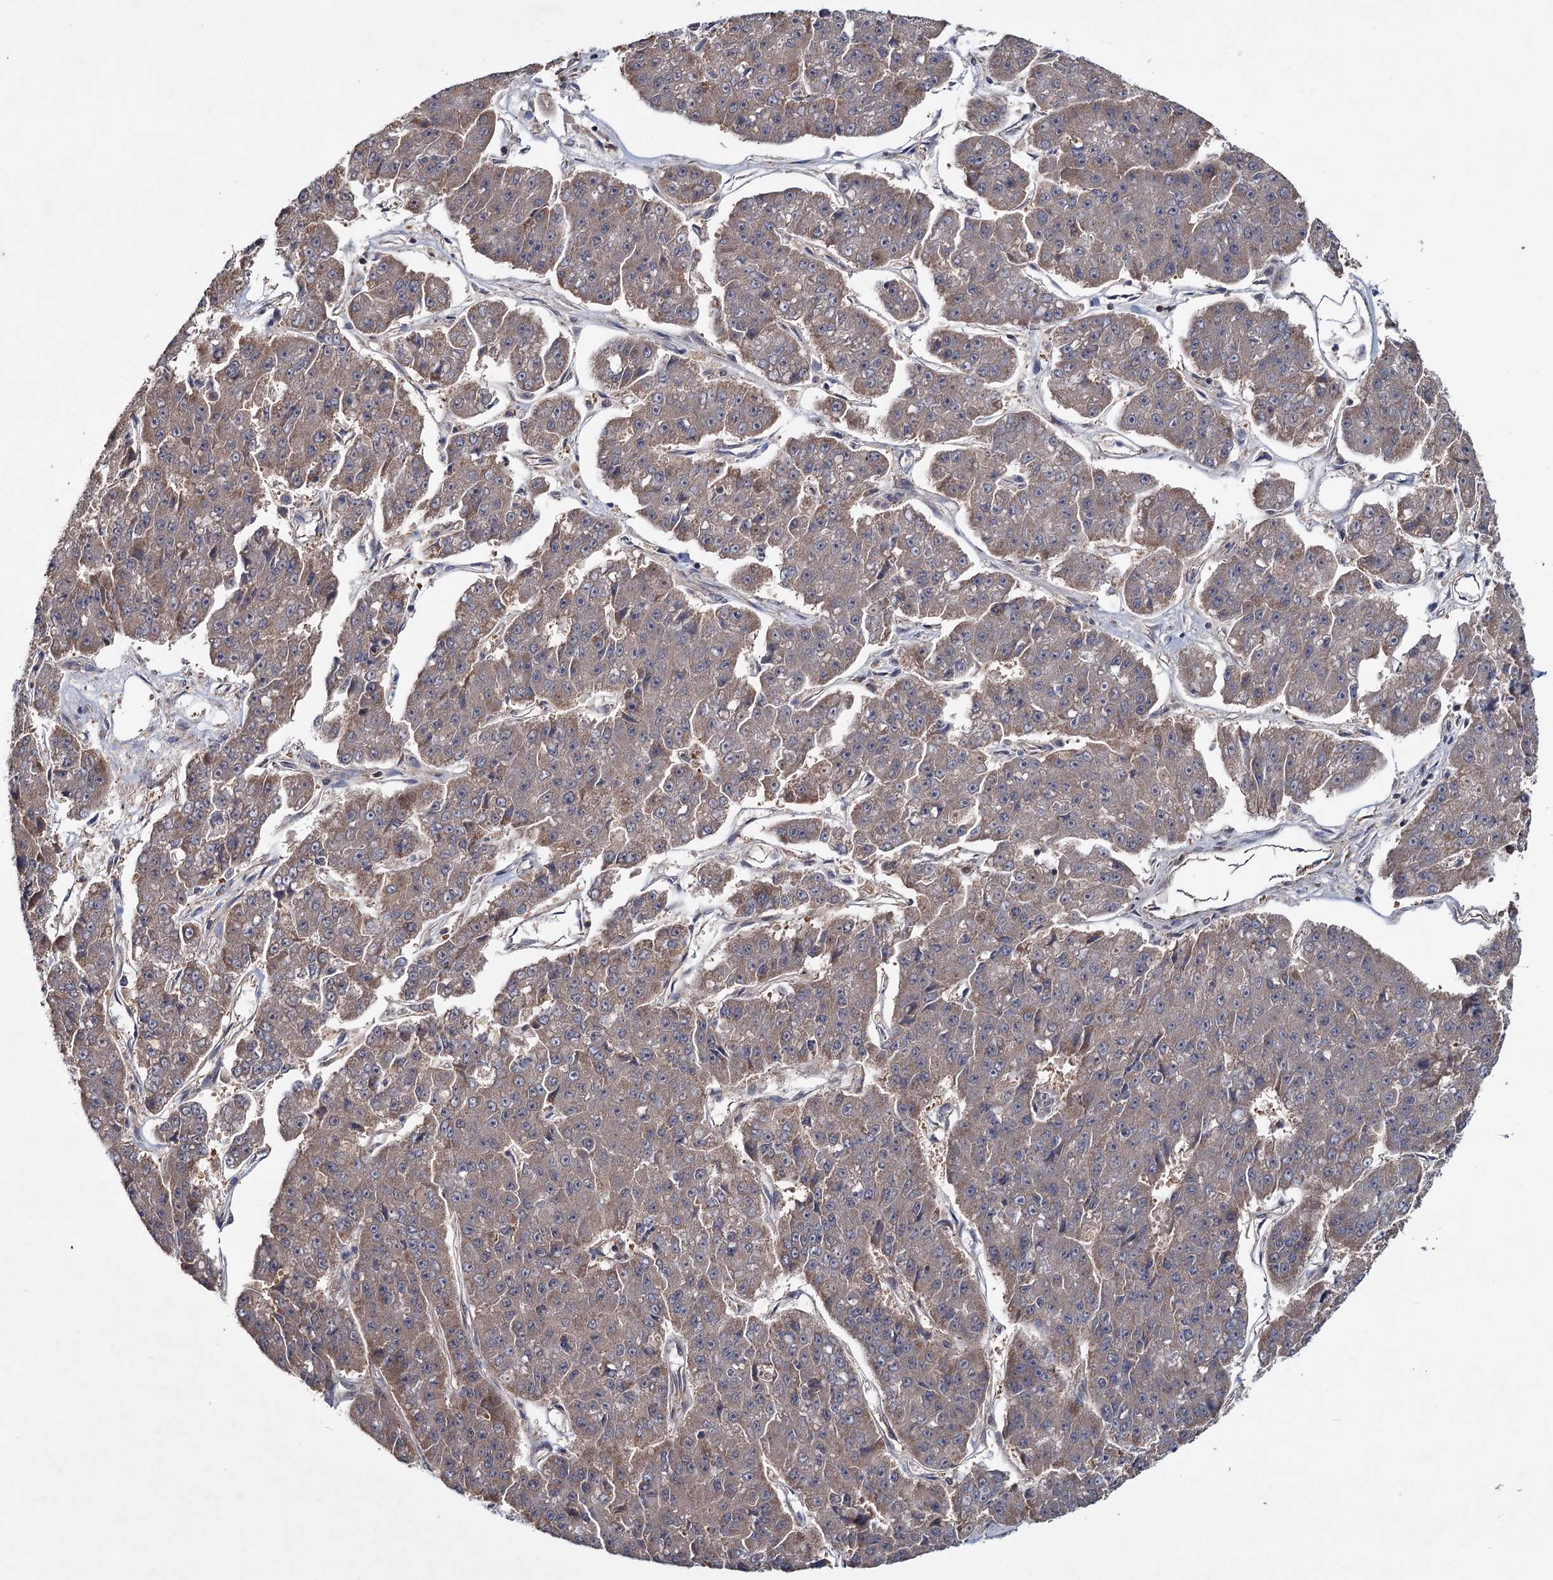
{"staining": {"intensity": "weak", "quantity": "25%-75%", "location": "cytoplasmic/membranous"}, "tissue": "pancreatic cancer", "cell_type": "Tumor cells", "image_type": "cancer", "snomed": [{"axis": "morphology", "description": "Adenocarcinoma, NOS"}, {"axis": "topography", "description": "Pancreas"}], "caption": "This is a histology image of IHC staining of pancreatic adenocarcinoma, which shows weak expression in the cytoplasmic/membranous of tumor cells.", "gene": "MTRR", "patient": {"sex": "male", "age": 50}}